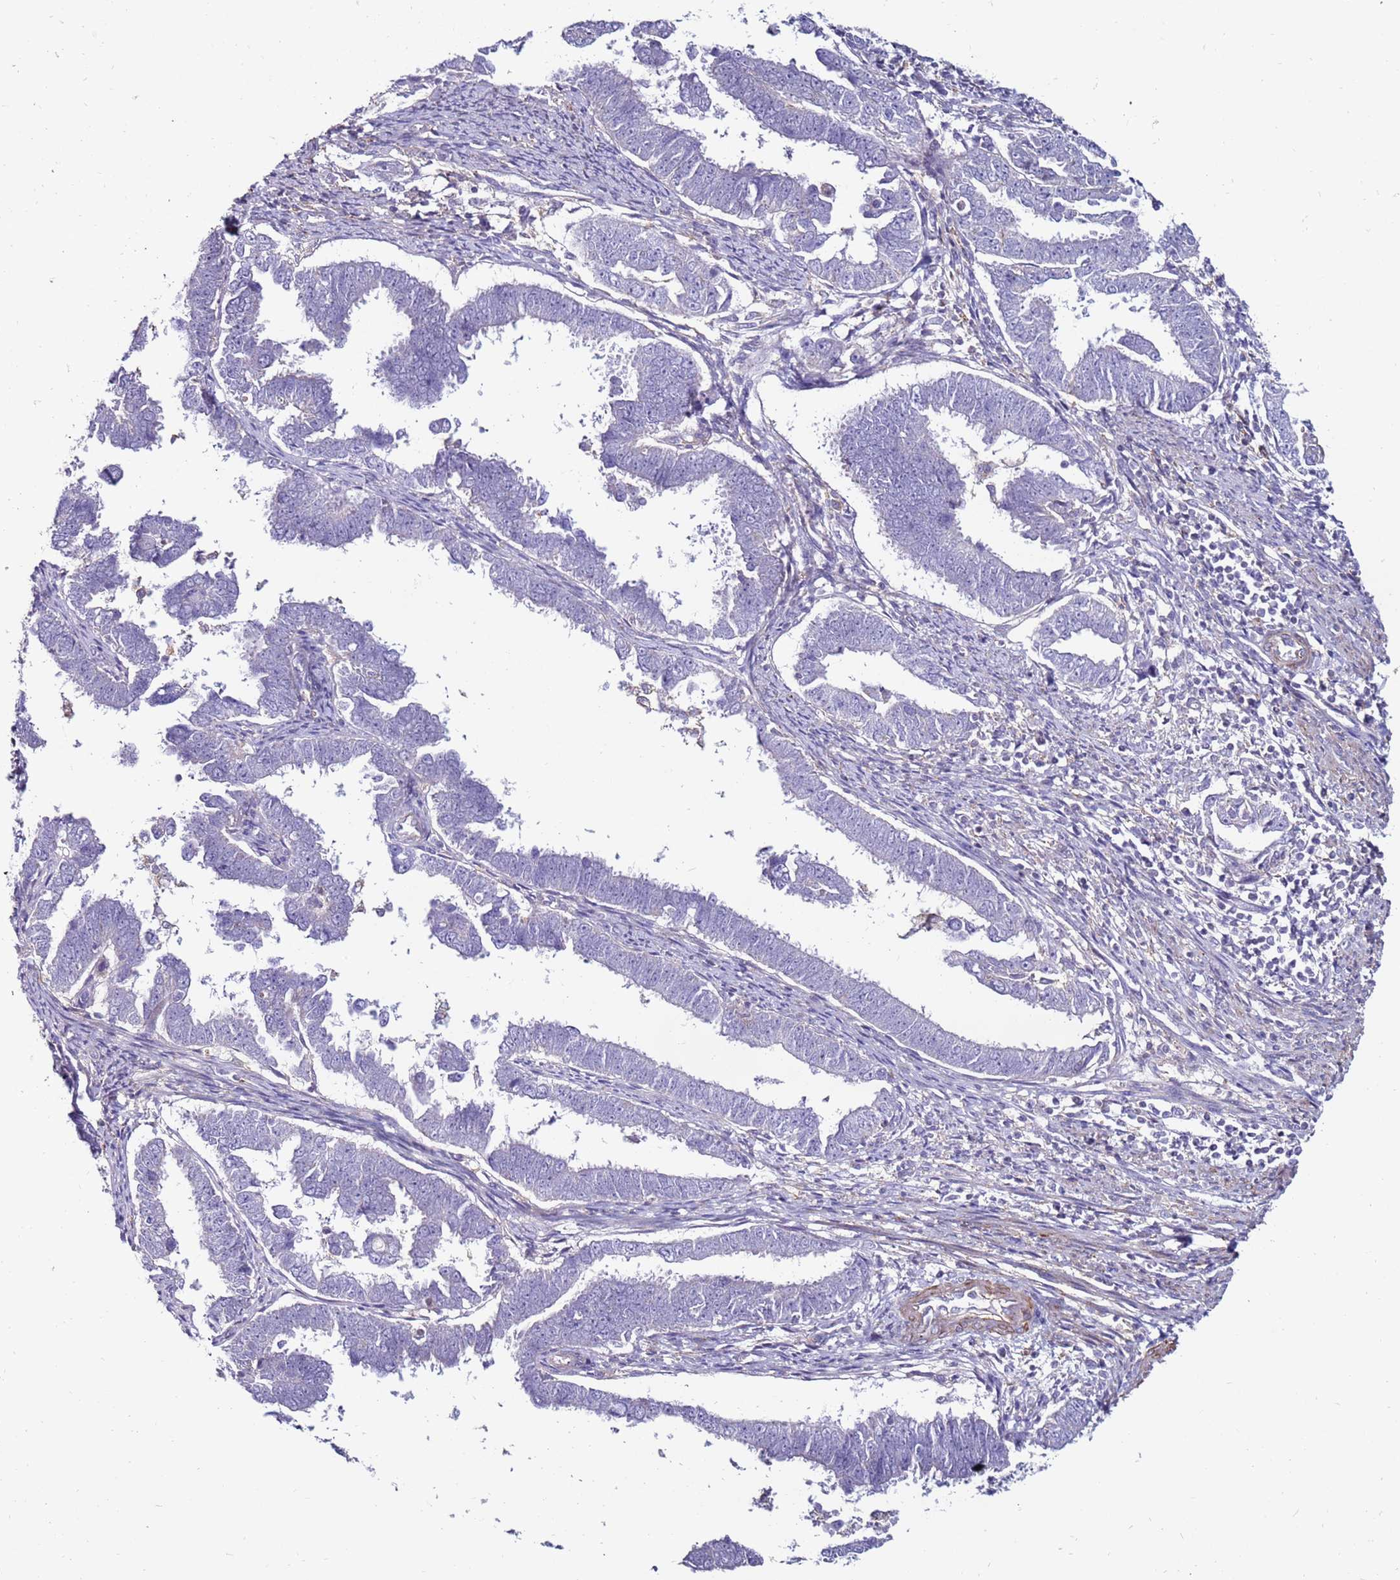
{"staining": {"intensity": "negative", "quantity": "none", "location": "none"}, "tissue": "endometrial cancer", "cell_type": "Tumor cells", "image_type": "cancer", "snomed": [{"axis": "morphology", "description": "Adenocarcinoma, NOS"}, {"axis": "topography", "description": "Endometrium"}], "caption": "The immunohistochemistry image has no significant positivity in tumor cells of adenocarcinoma (endometrial) tissue.", "gene": "CLEC4M", "patient": {"sex": "female", "age": 75}}